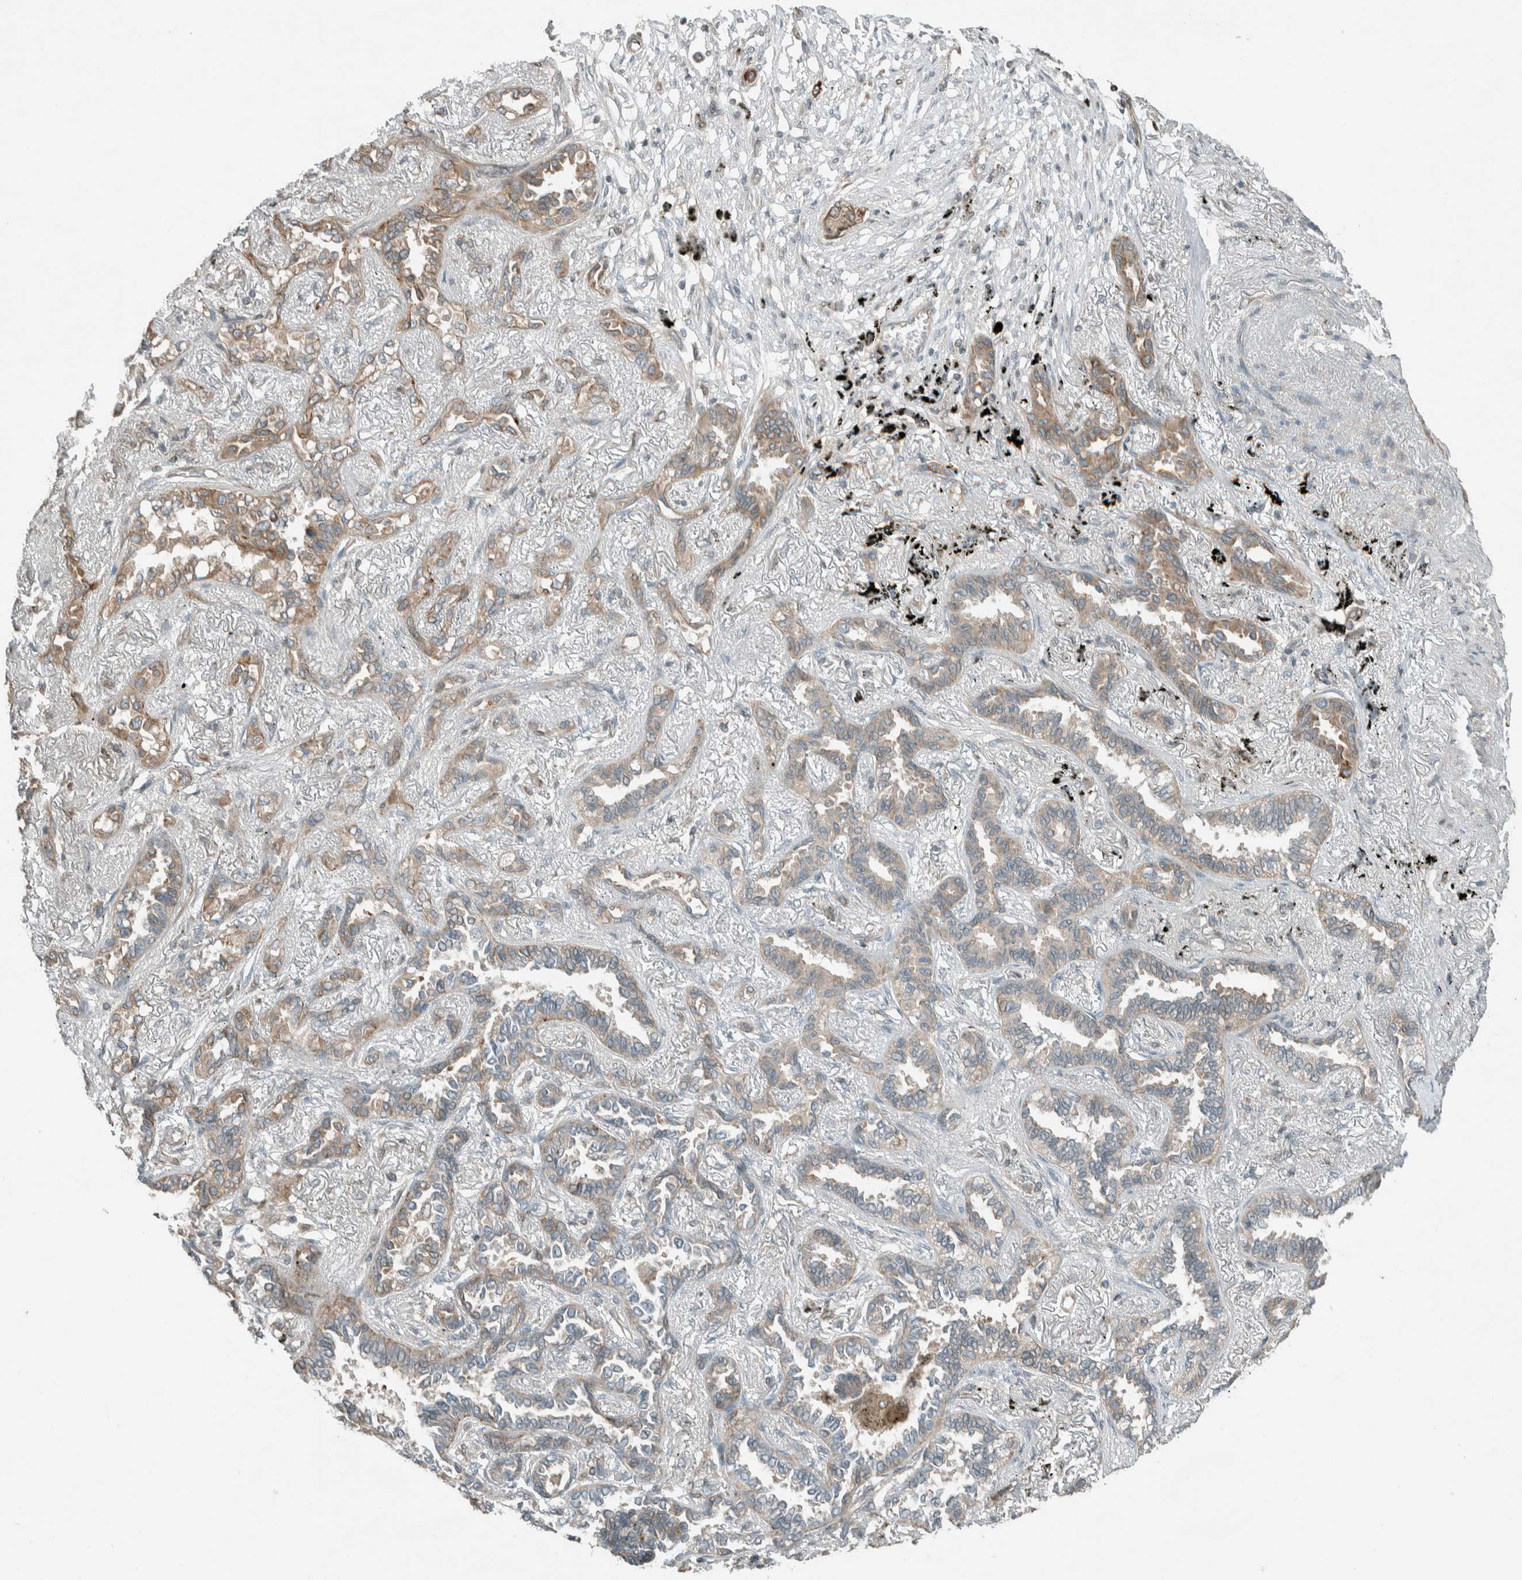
{"staining": {"intensity": "weak", "quantity": "25%-75%", "location": "cytoplasmic/membranous"}, "tissue": "lung cancer", "cell_type": "Tumor cells", "image_type": "cancer", "snomed": [{"axis": "morphology", "description": "Adenocarcinoma, NOS"}, {"axis": "topography", "description": "Lung"}], "caption": "Immunohistochemistry (IHC) of lung cancer (adenocarcinoma) reveals low levels of weak cytoplasmic/membranous positivity in approximately 25%-75% of tumor cells. The staining was performed using DAB (3,3'-diaminobenzidine), with brown indicating positive protein expression. Nuclei are stained blue with hematoxylin.", "gene": "SEL1L", "patient": {"sex": "male", "age": 59}}